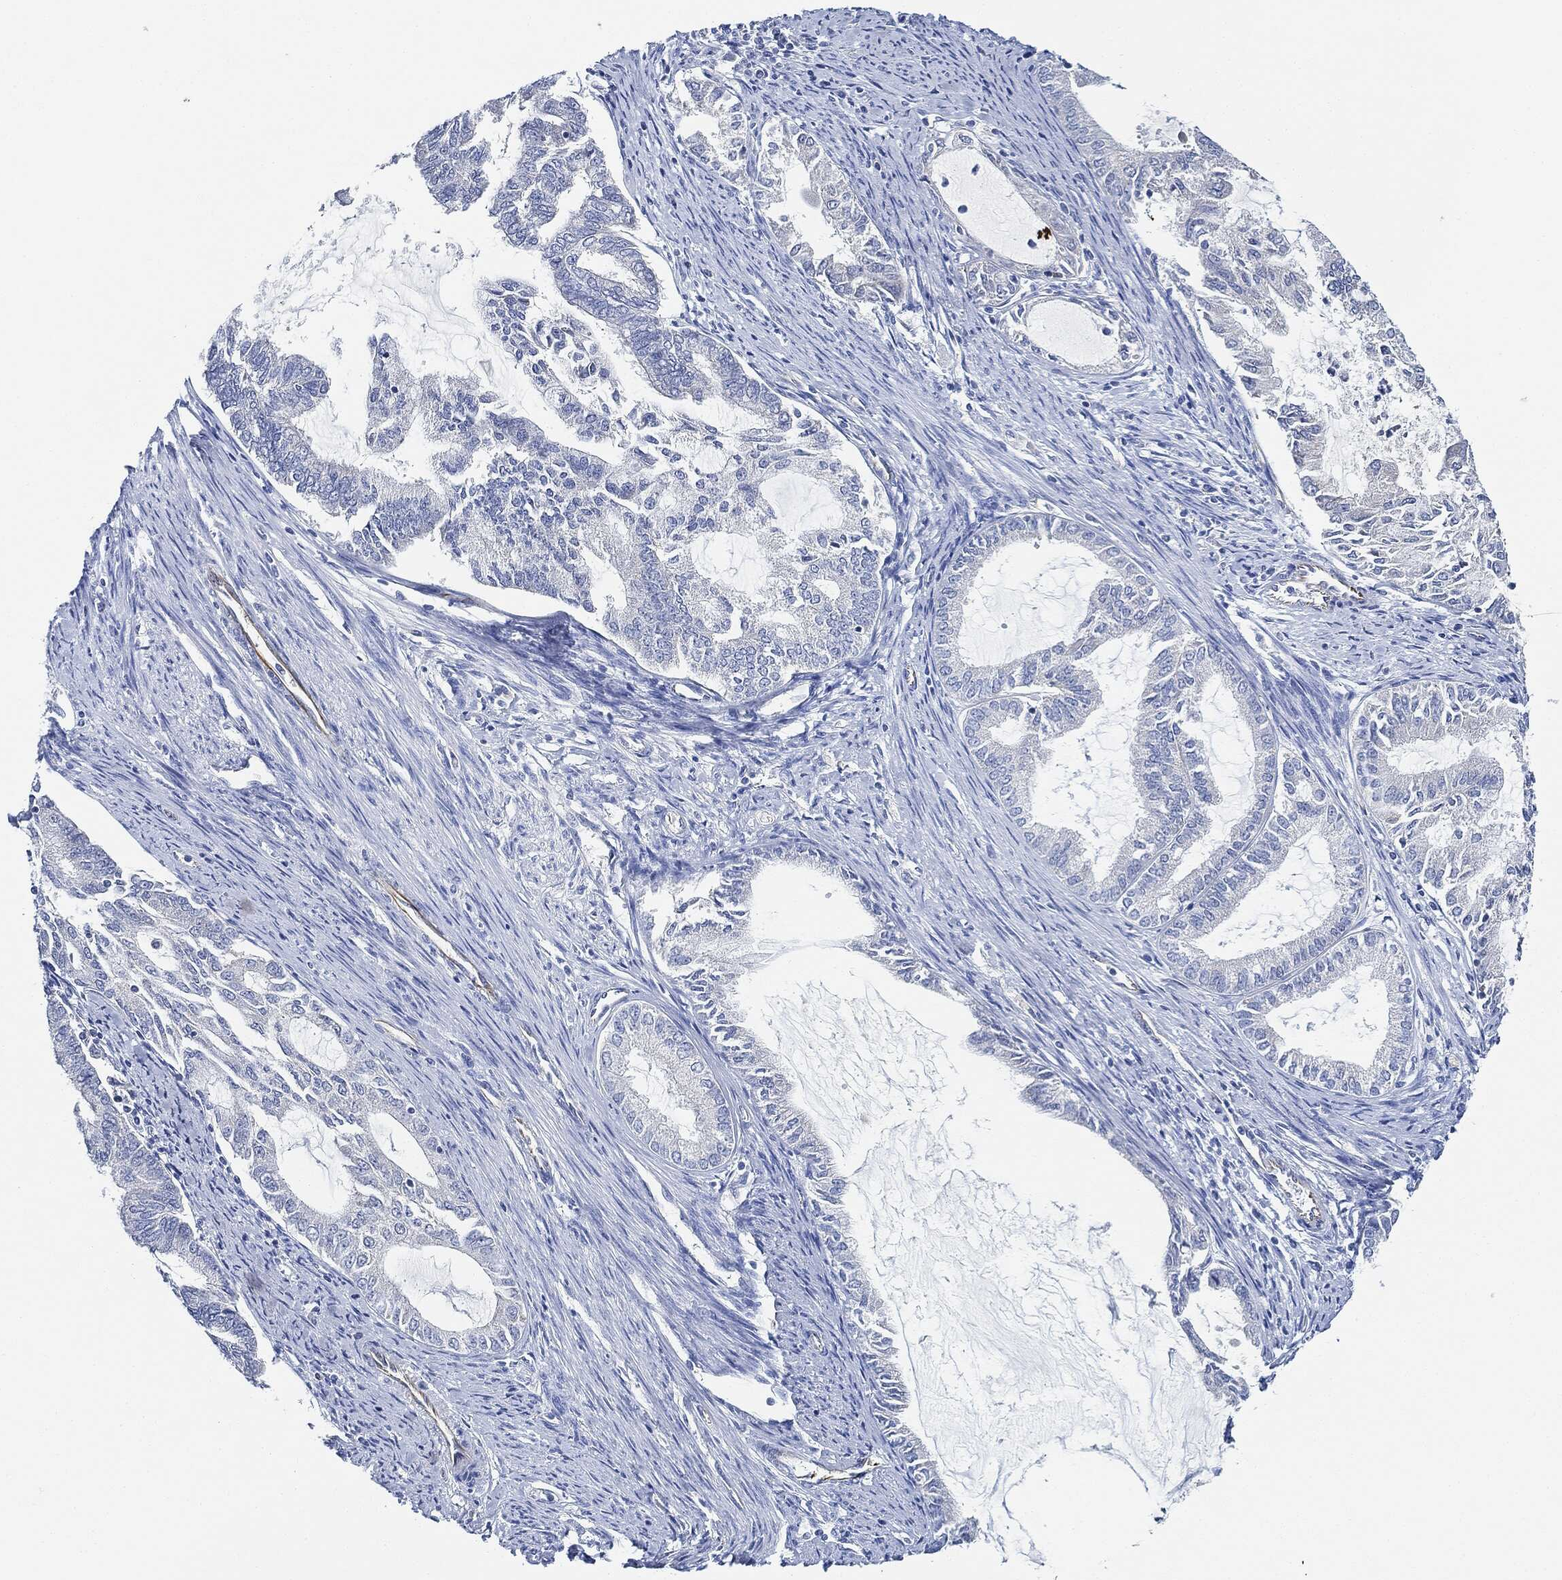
{"staining": {"intensity": "negative", "quantity": "none", "location": "none"}, "tissue": "endometrial cancer", "cell_type": "Tumor cells", "image_type": "cancer", "snomed": [{"axis": "morphology", "description": "Adenocarcinoma, NOS"}, {"axis": "topography", "description": "Endometrium"}], "caption": "This is an IHC image of human endometrial cancer. There is no positivity in tumor cells.", "gene": "THSD1", "patient": {"sex": "female", "age": 86}}